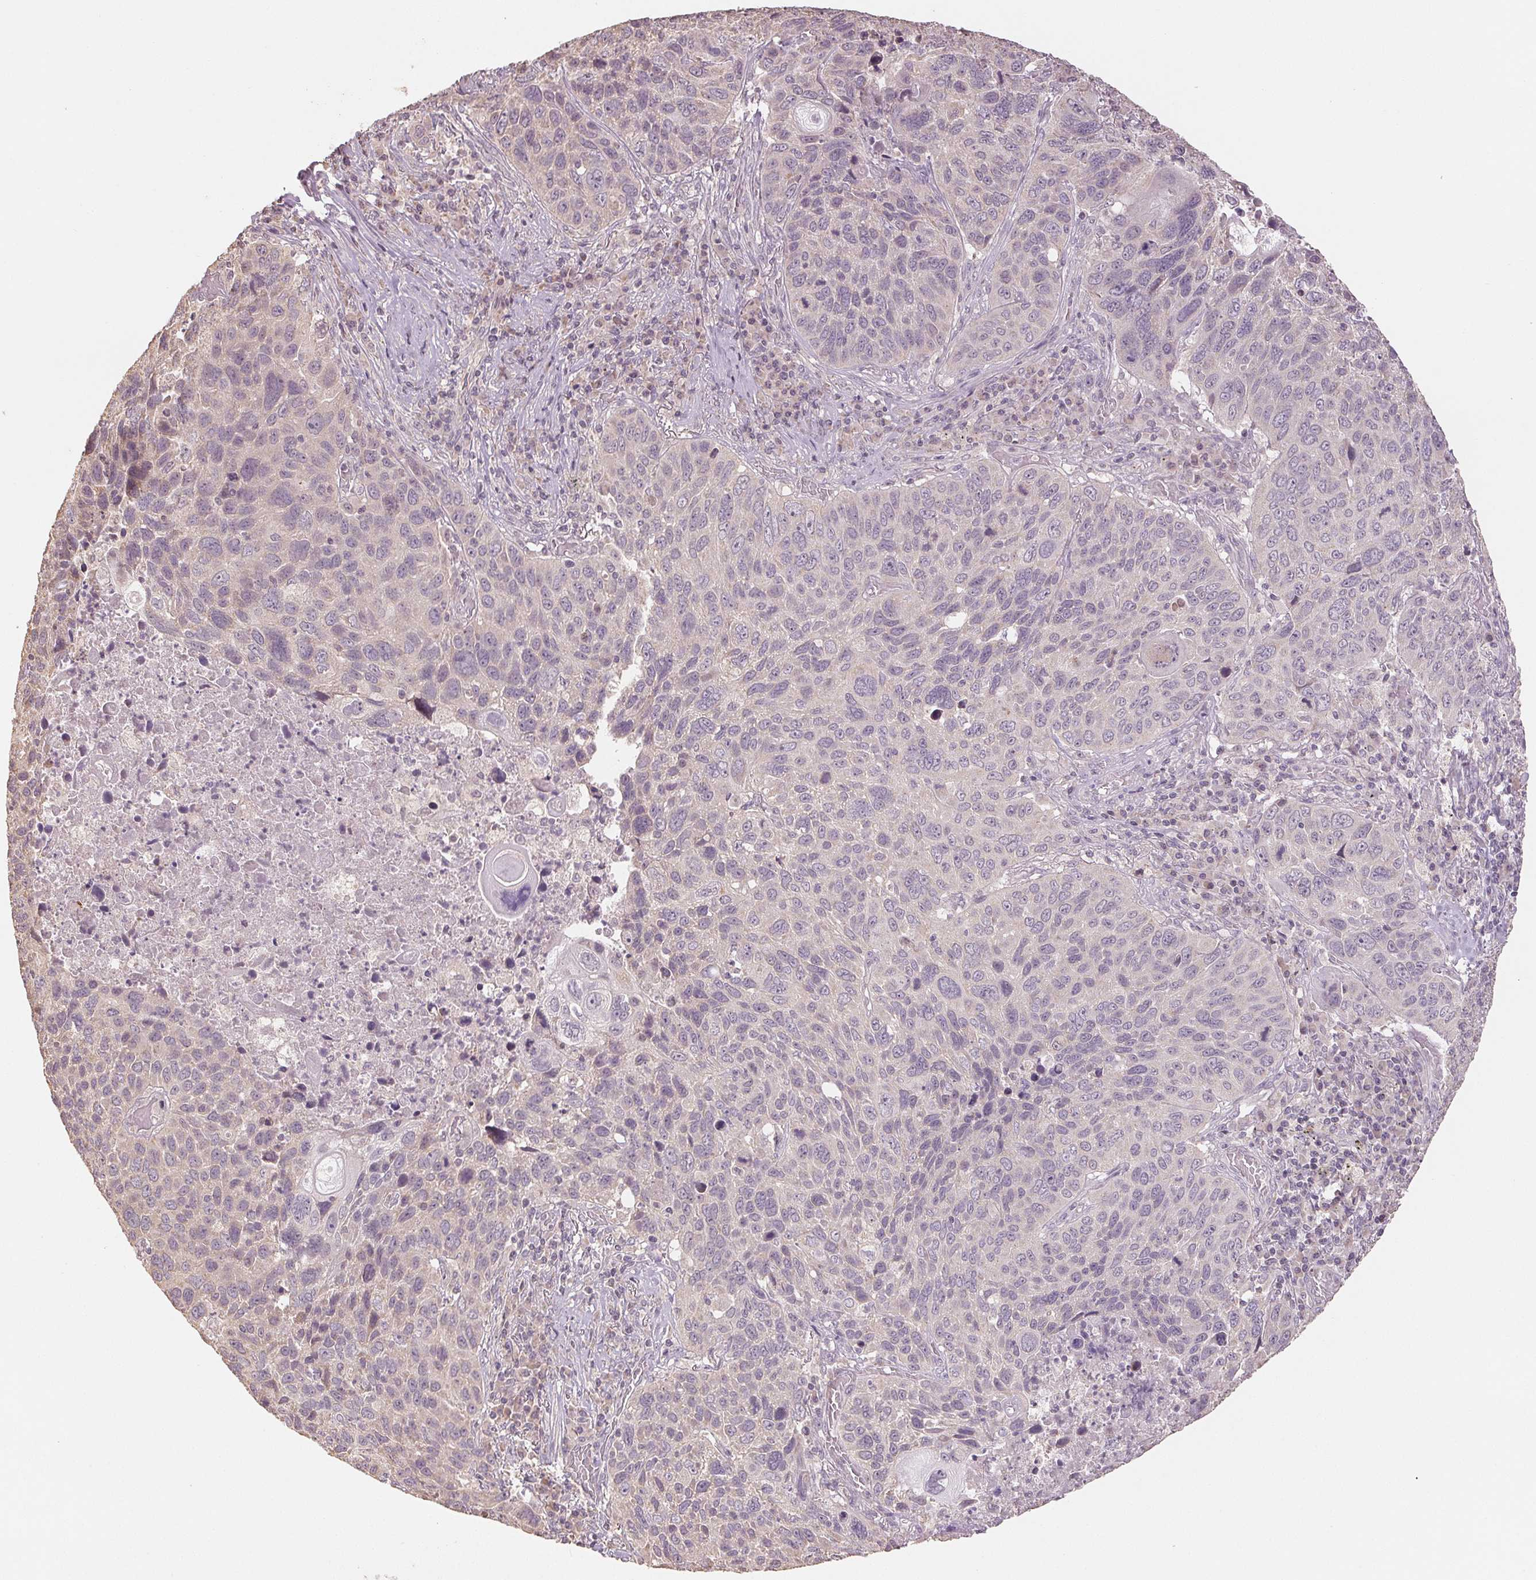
{"staining": {"intensity": "negative", "quantity": "none", "location": "none"}, "tissue": "lung cancer", "cell_type": "Tumor cells", "image_type": "cancer", "snomed": [{"axis": "morphology", "description": "Squamous cell carcinoma, NOS"}, {"axis": "topography", "description": "Lung"}], "caption": "Tumor cells show no significant positivity in lung squamous cell carcinoma. (Immunohistochemistry (ihc), brightfield microscopy, high magnification).", "gene": "COX14", "patient": {"sex": "male", "age": 68}}